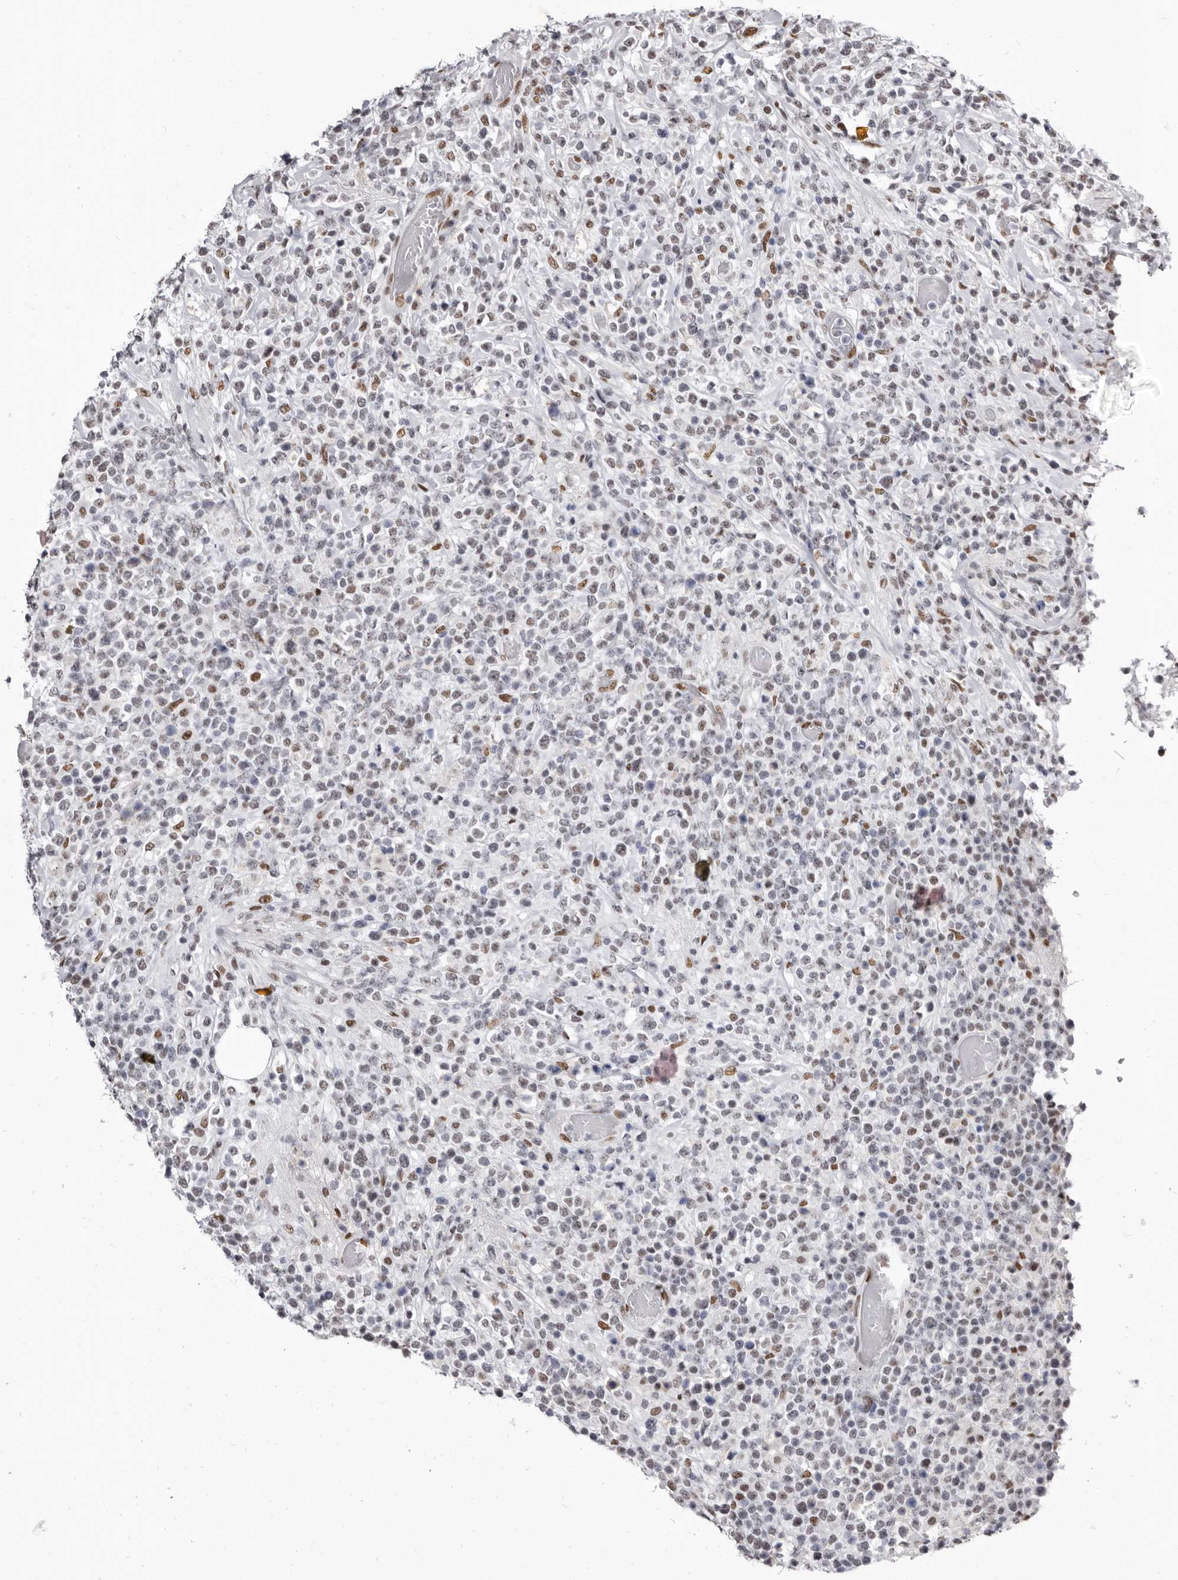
{"staining": {"intensity": "moderate", "quantity": "<25%", "location": "nuclear"}, "tissue": "lymphoma", "cell_type": "Tumor cells", "image_type": "cancer", "snomed": [{"axis": "morphology", "description": "Malignant lymphoma, non-Hodgkin's type, High grade"}, {"axis": "topography", "description": "Colon"}], "caption": "Moderate nuclear expression is appreciated in approximately <25% of tumor cells in malignant lymphoma, non-Hodgkin's type (high-grade). Nuclei are stained in blue.", "gene": "ZNF326", "patient": {"sex": "female", "age": 53}}